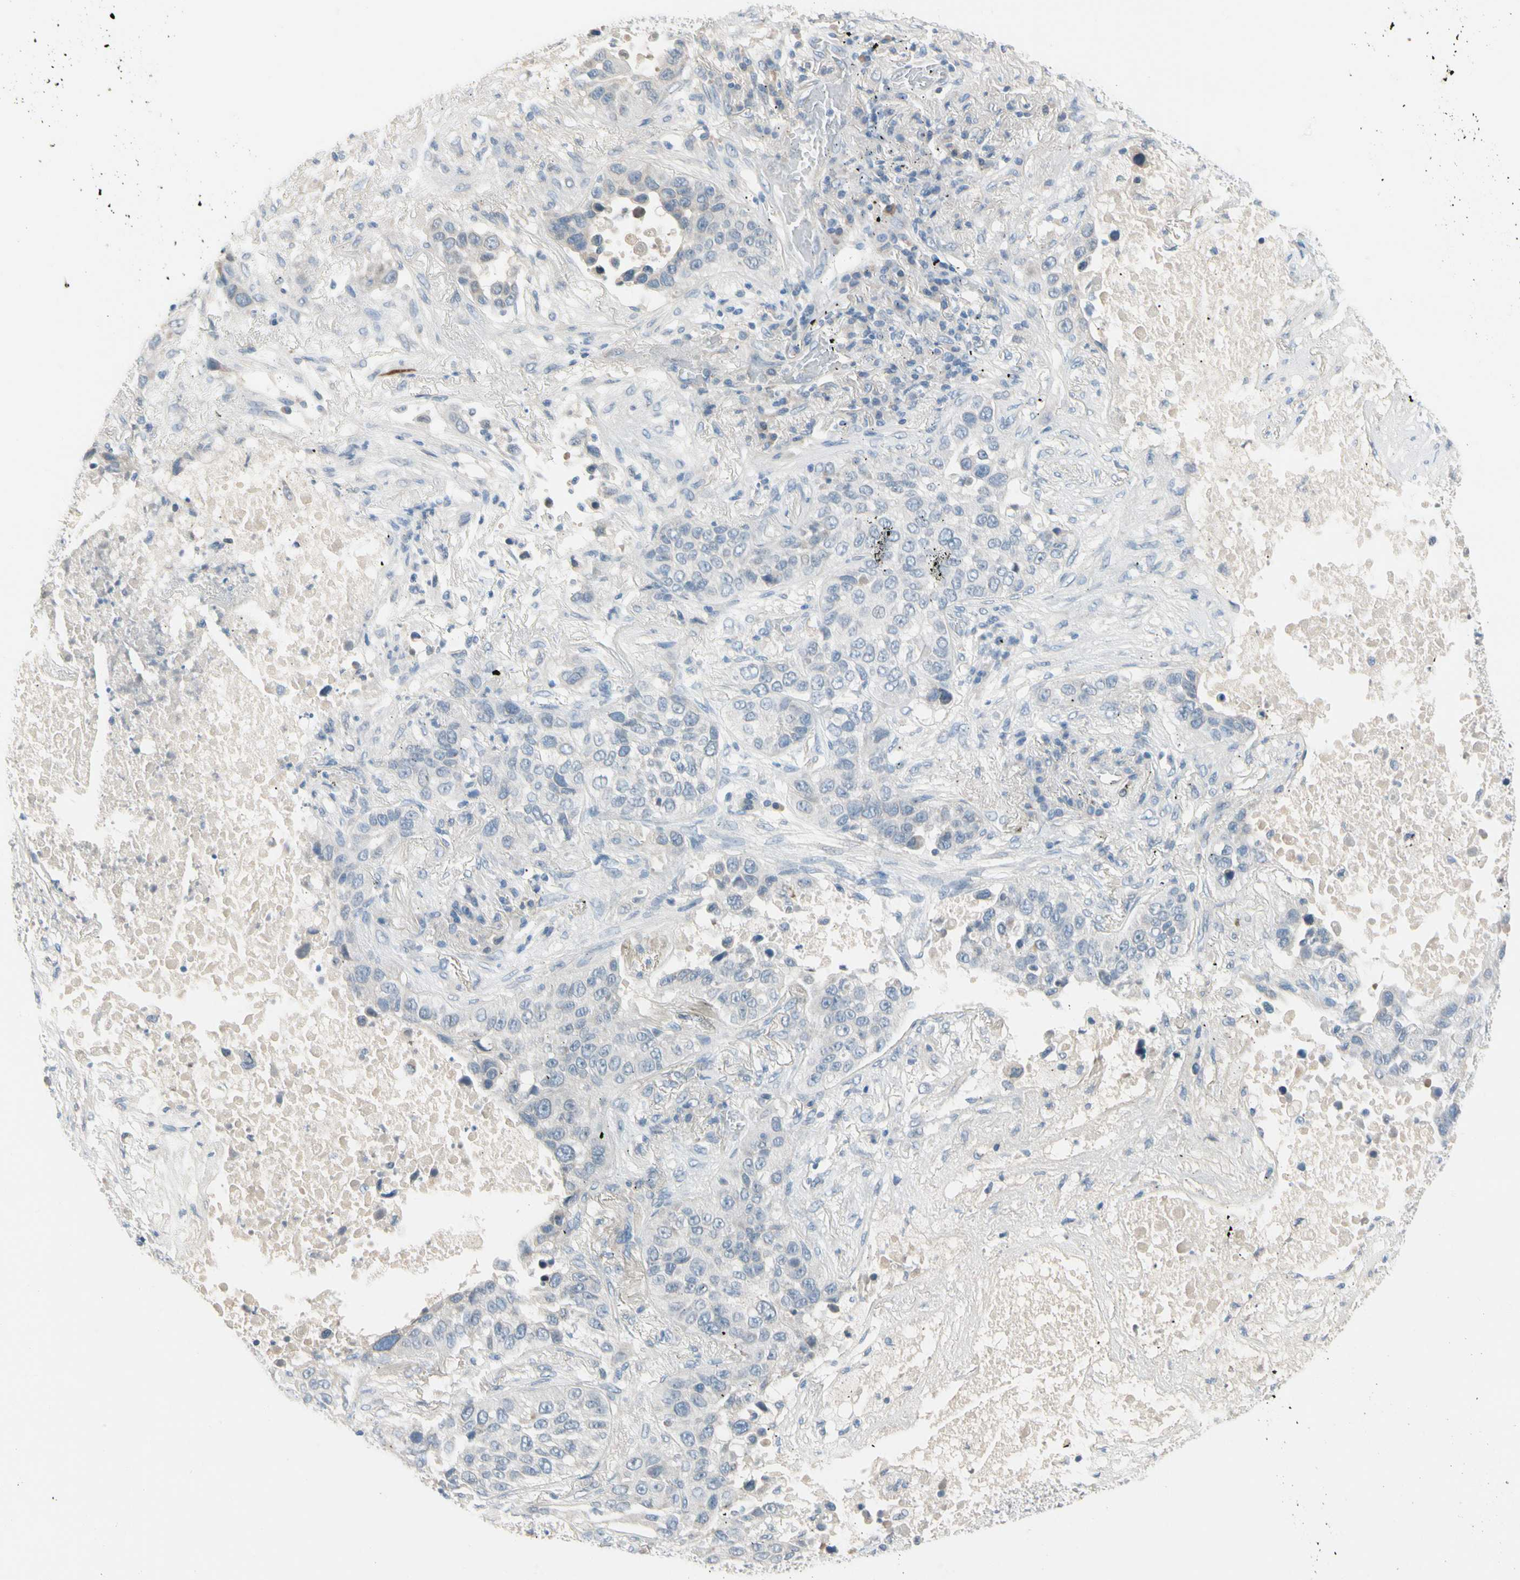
{"staining": {"intensity": "negative", "quantity": "none", "location": "none"}, "tissue": "lung cancer", "cell_type": "Tumor cells", "image_type": "cancer", "snomed": [{"axis": "morphology", "description": "Squamous cell carcinoma, NOS"}, {"axis": "topography", "description": "Lung"}], "caption": "DAB (3,3'-diaminobenzidine) immunohistochemical staining of lung cancer displays no significant positivity in tumor cells.", "gene": "CNDP1", "patient": {"sex": "male", "age": 57}}